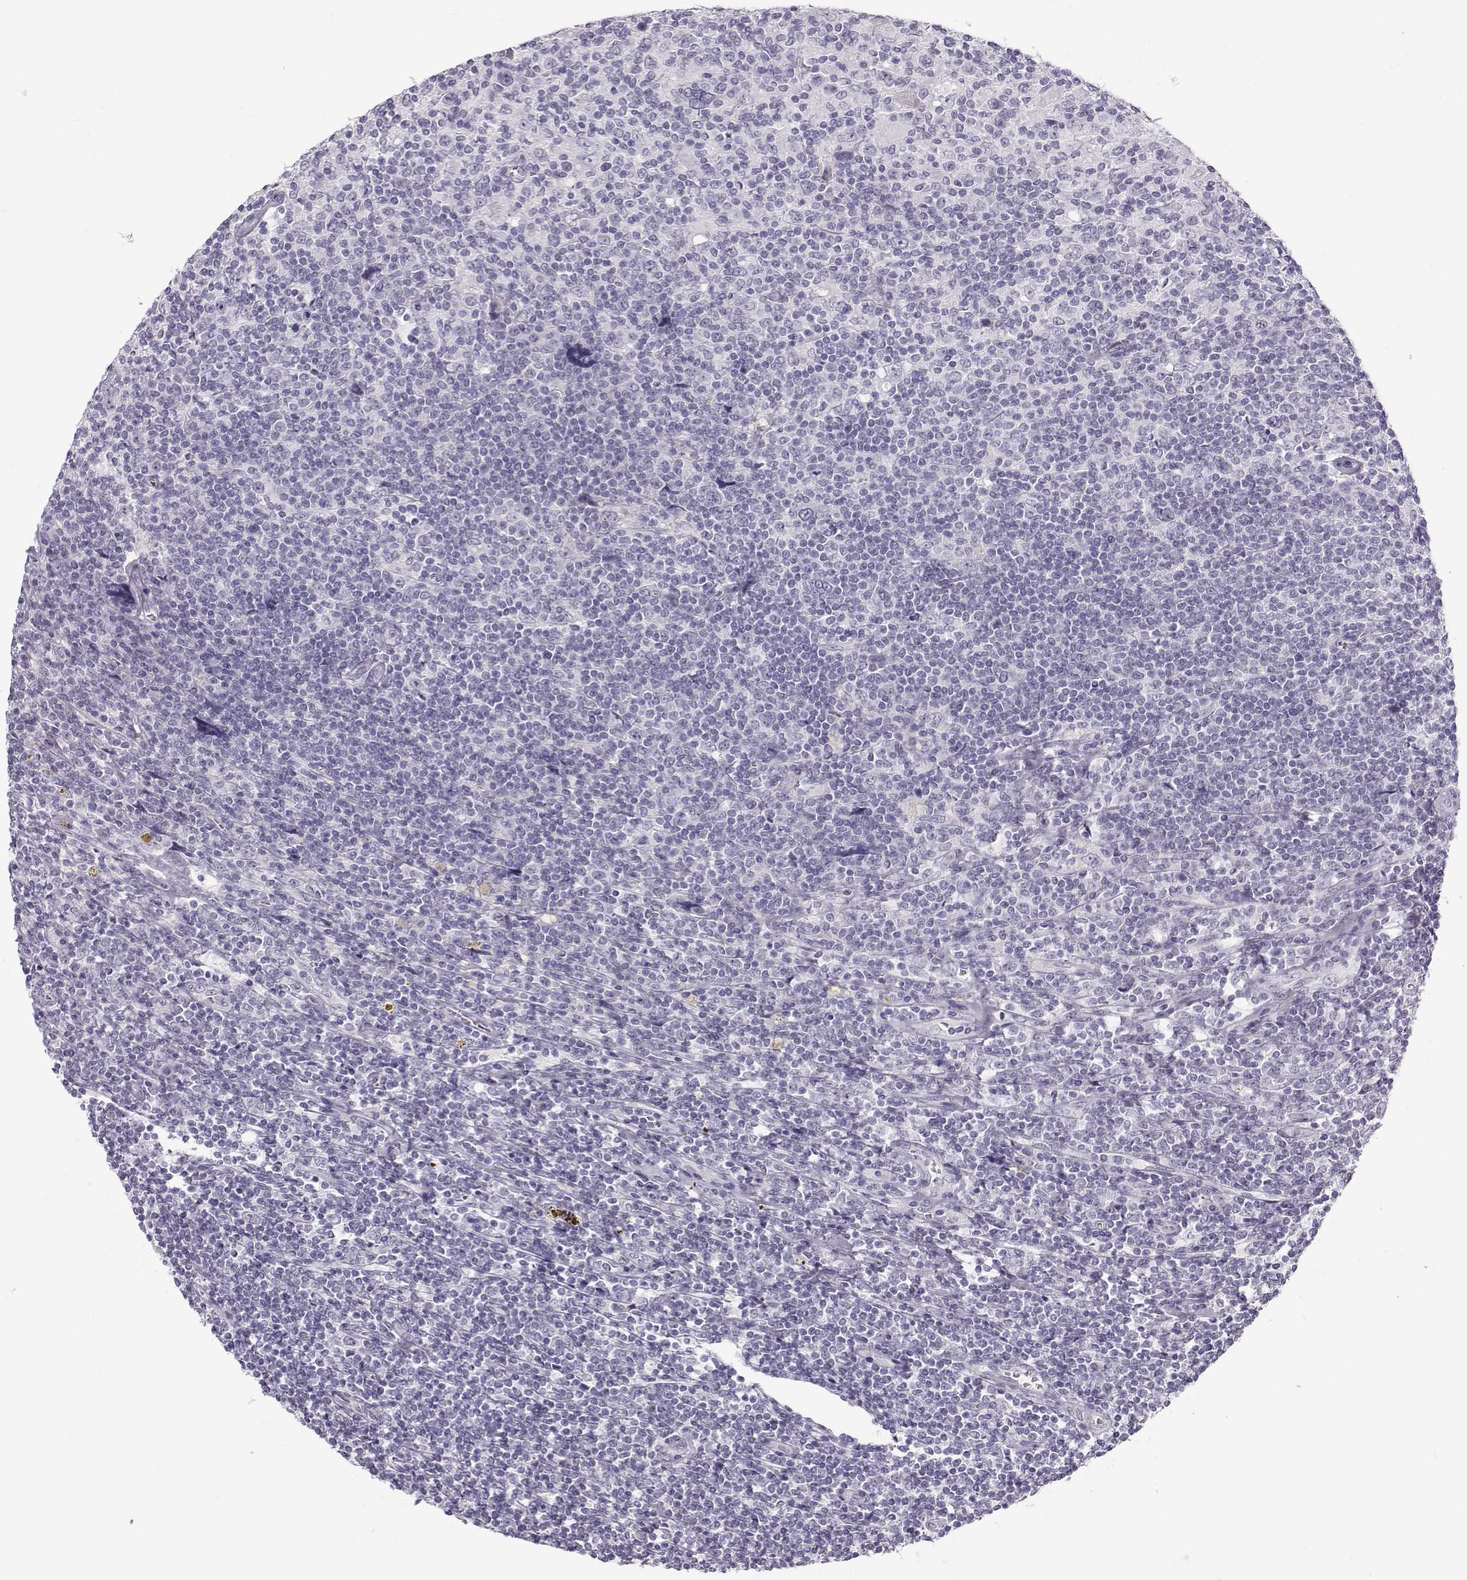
{"staining": {"intensity": "negative", "quantity": "none", "location": "none"}, "tissue": "lymphoma", "cell_type": "Tumor cells", "image_type": "cancer", "snomed": [{"axis": "morphology", "description": "Hodgkin's disease, NOS"}, {"axis": "topography", "description": "Lymph node"}], "caption": "Immunohistochemical staining of lymphoma reveals no significant positivity in tumor cells. The staining is performed using DAB (3,3'-diaminobenzidine) brown chromogen with nuclei counter-stained in using hematoxylin.", "gene": "TEX55", "patient": {"sex": "male", "age": 40}}